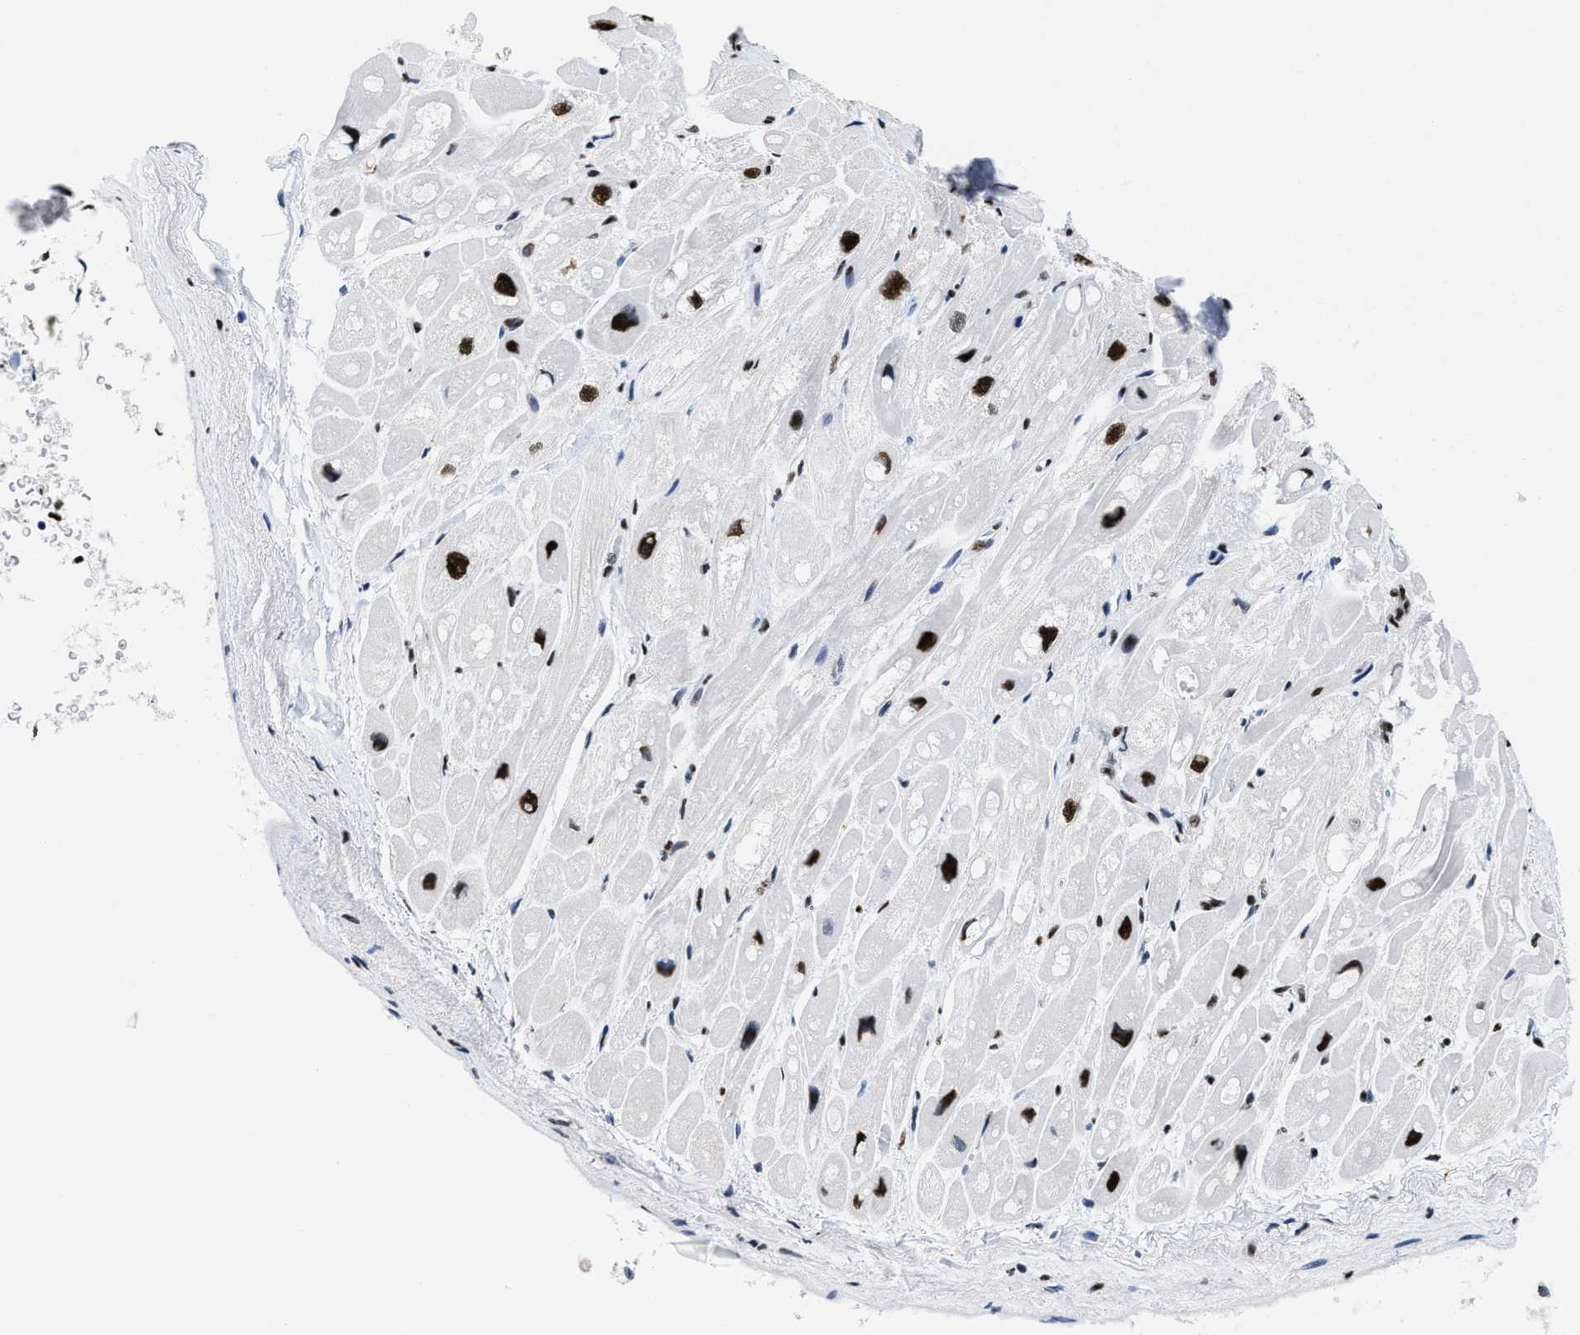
{"staining": {"intensity": "strong", "quantity": ">75%", "location": "nuclear"}, "tissue": "heart muscle", "cell_type": "Cardiomyocytes", "image_type": "normal", "snomed": [{"axis": "morphology", "description": "Normal tissue, NOS"}, {"axis": "topography", "description": "Heart"}], "caption": "Protein staining displays strong nuclear positivity in about >75% of cardiomyocytes in unremarkable heart muscle. Nuclei are stained in blue.", "gene": "SMARCC2", "patient": {"sex": "male", "age": 49}}